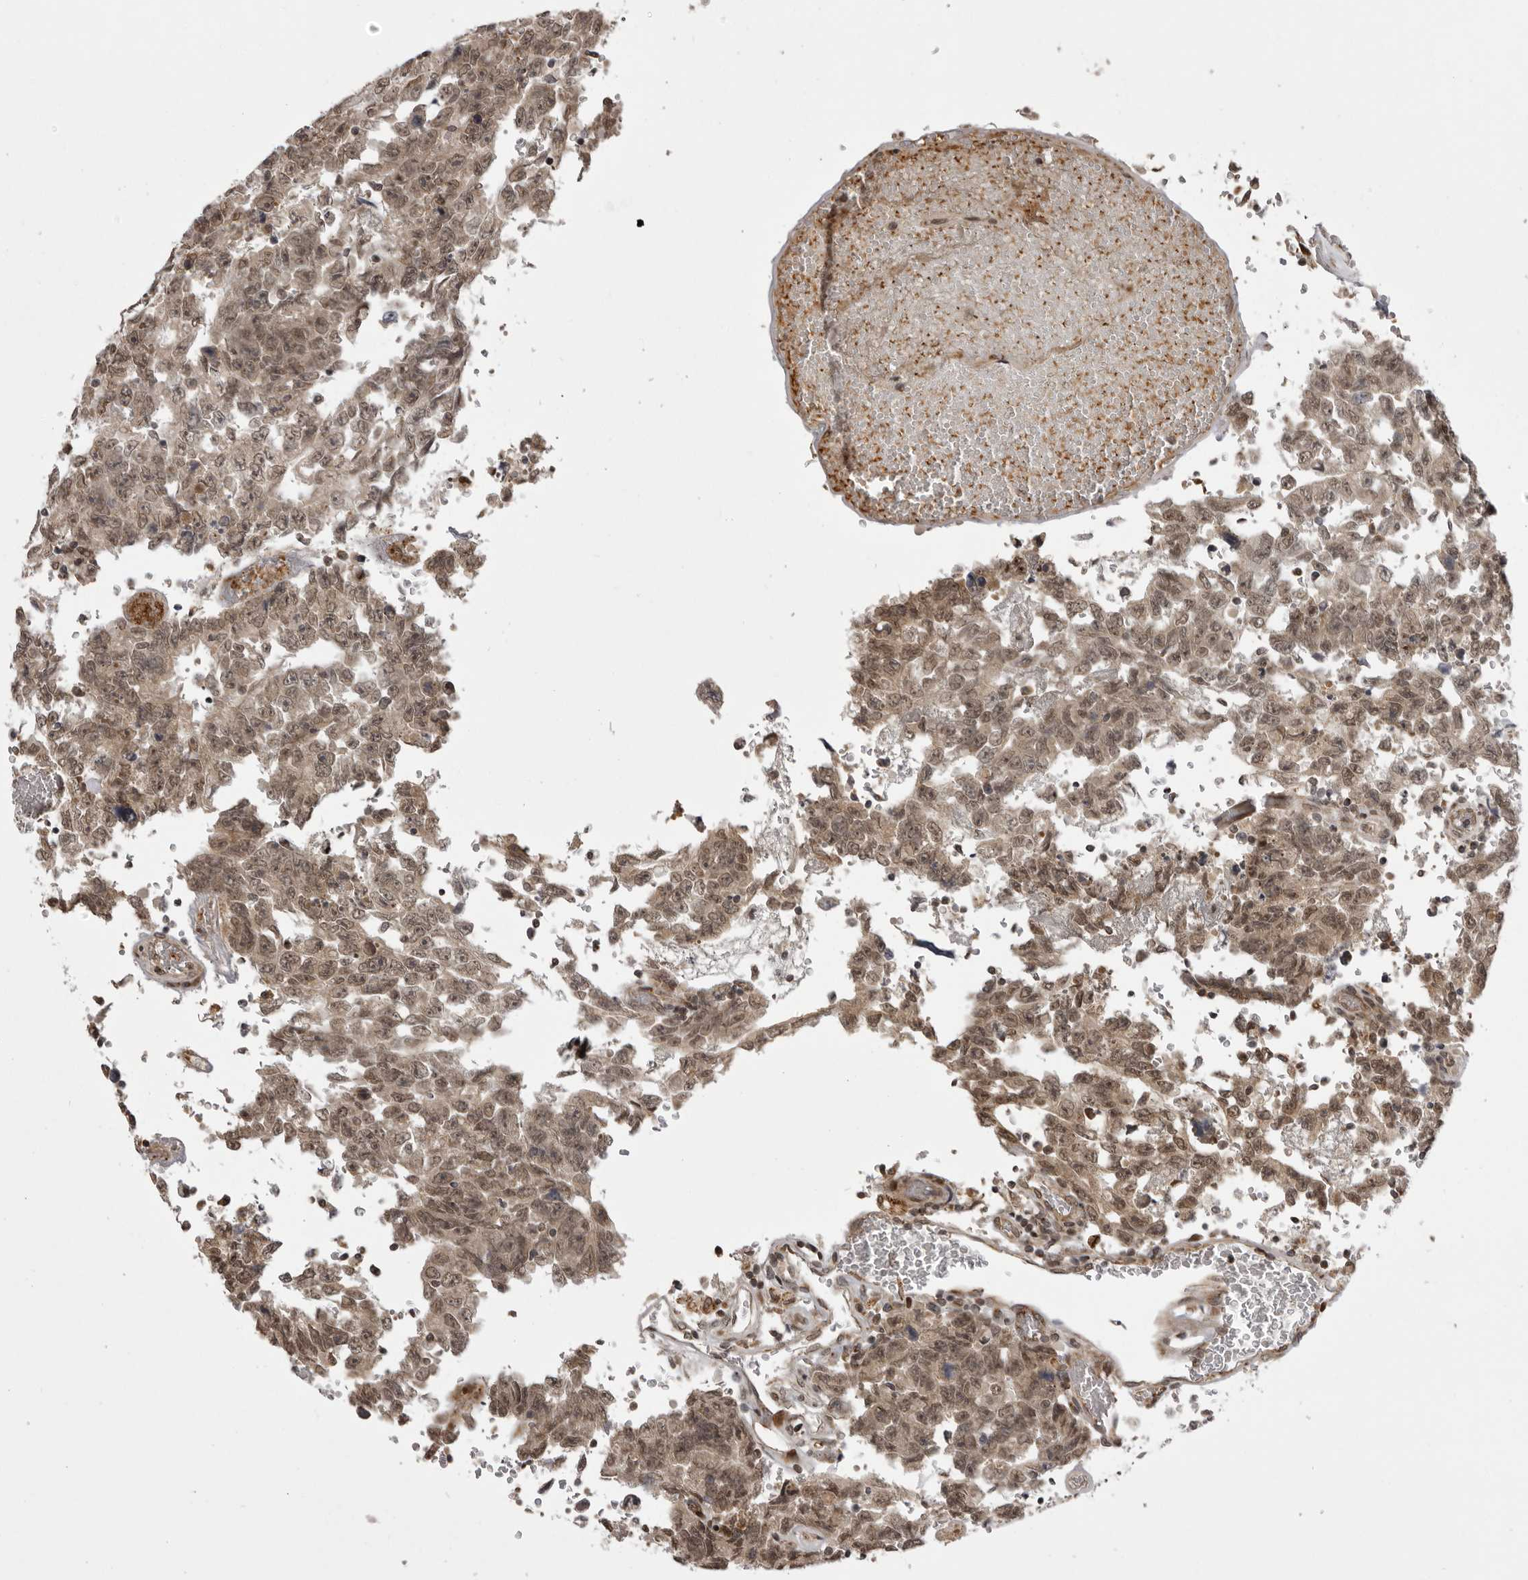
{"staining": {"intensity": "moderate", "quantity": ">75%", "location": "cytoplasmic/membranous,nuclear"}, "tissue": "testis cancer", "cell_type": "Tumor cells", "image_type": "cancer", "snomed": [{"axis": "morphology", "description": "Carcinoma, Embryonal, NOS"}, {"axis": "topography", "description": "Testis"}], "caption": "Protein staining by IHC exhibits moderate cytoplasmic/membranous and nuclear expression in approximately >75% of tumor cells in testis cancer.", "gene": "C1orf109", "patient": {"sex": "male", "age": 26}}